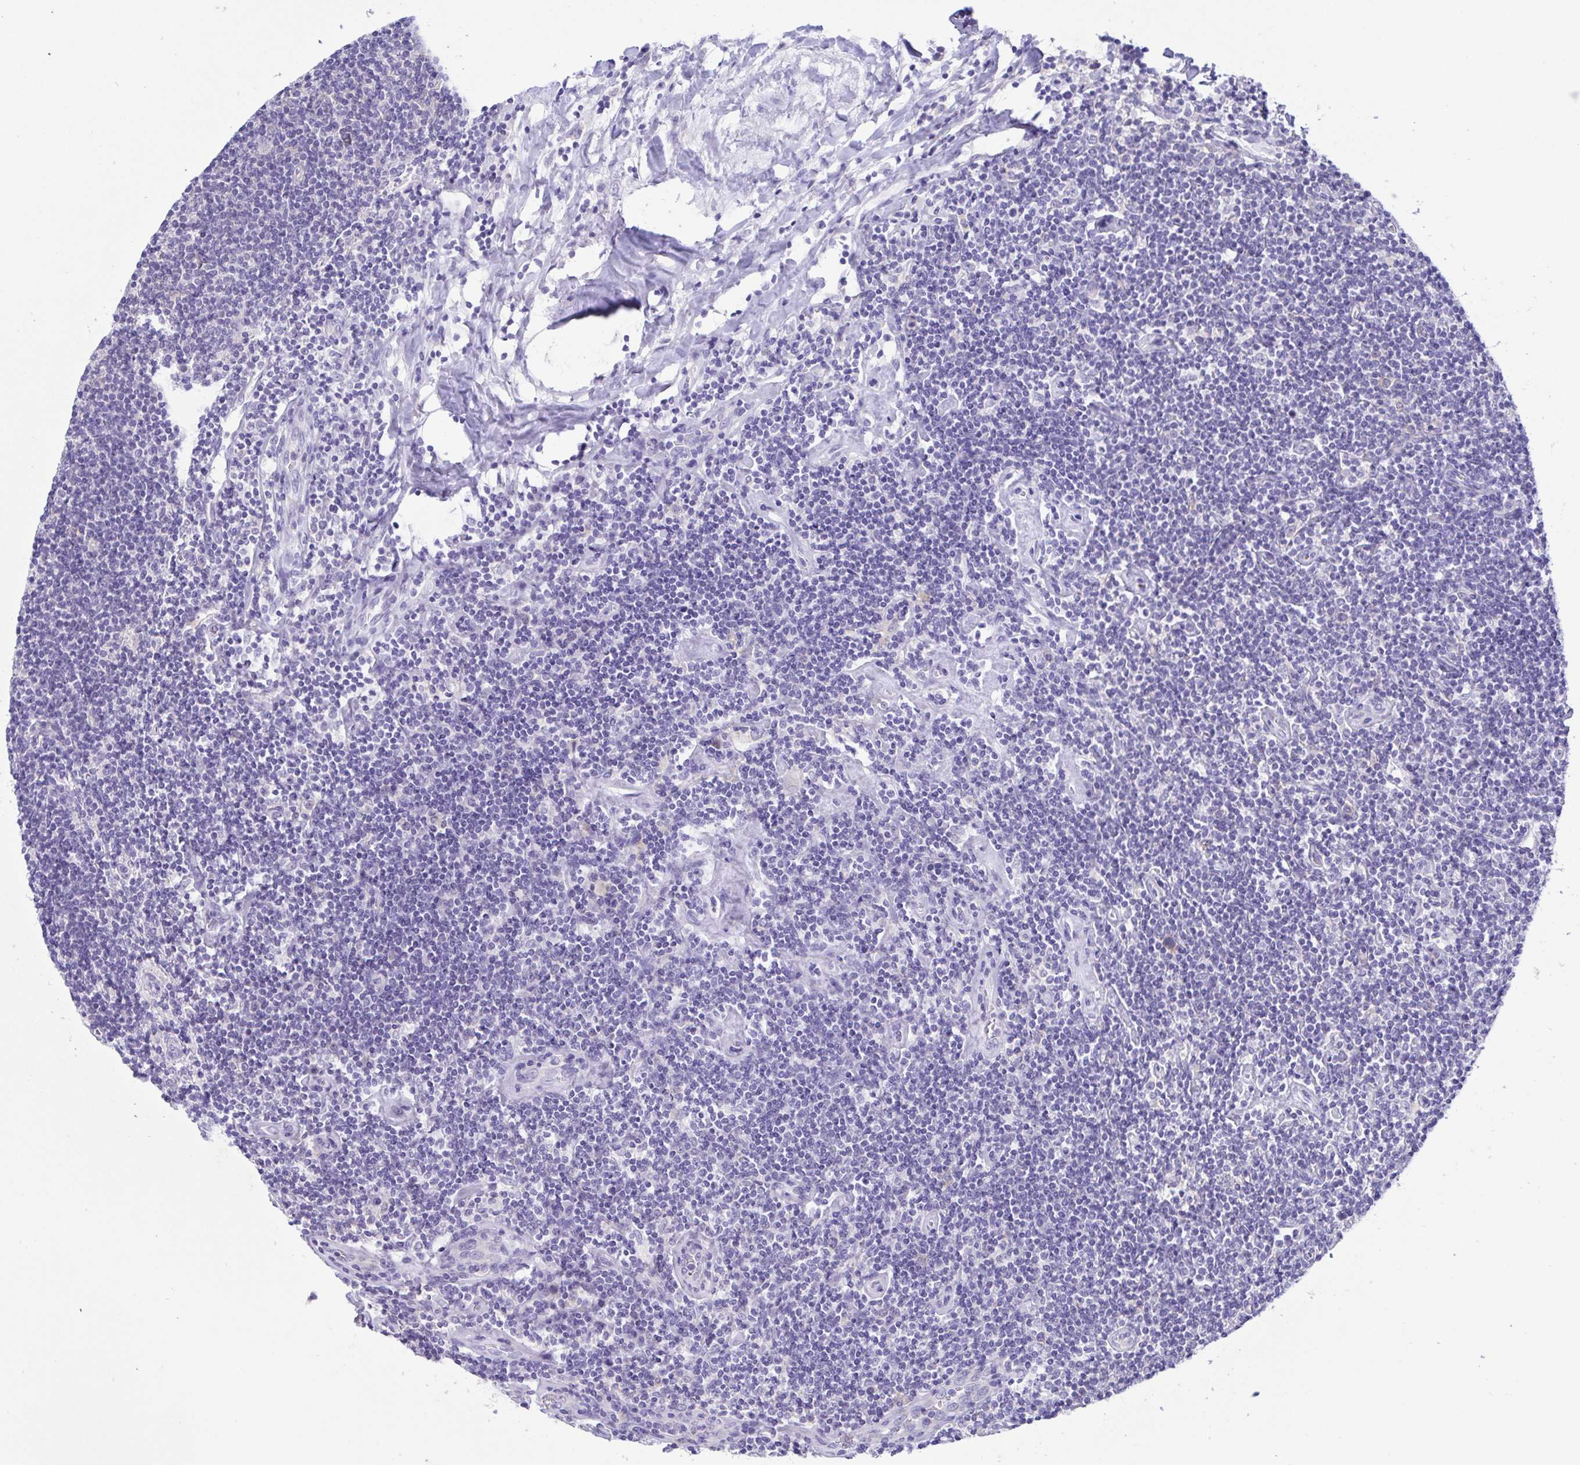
{"staining": {"intensity": "negative", "quantity": "none", "location": "none"}, "tissue": "lymphoma", "cell_type": "Tumor cells", "image_type": "cancer", "snomed": [{"axis": "morphology", "description": "Hodgkin's disease, NOS"}, {"axis": "topography", "description": "Lymph node"}], "caption": "DAB (3,3'-diaminobenzidine) immunohistochemical staining of lymphoma demonstrates no significant positivity in tumor cells.", "gene": "TNNI3", "patient": {"sex": "male", "age": 40}}